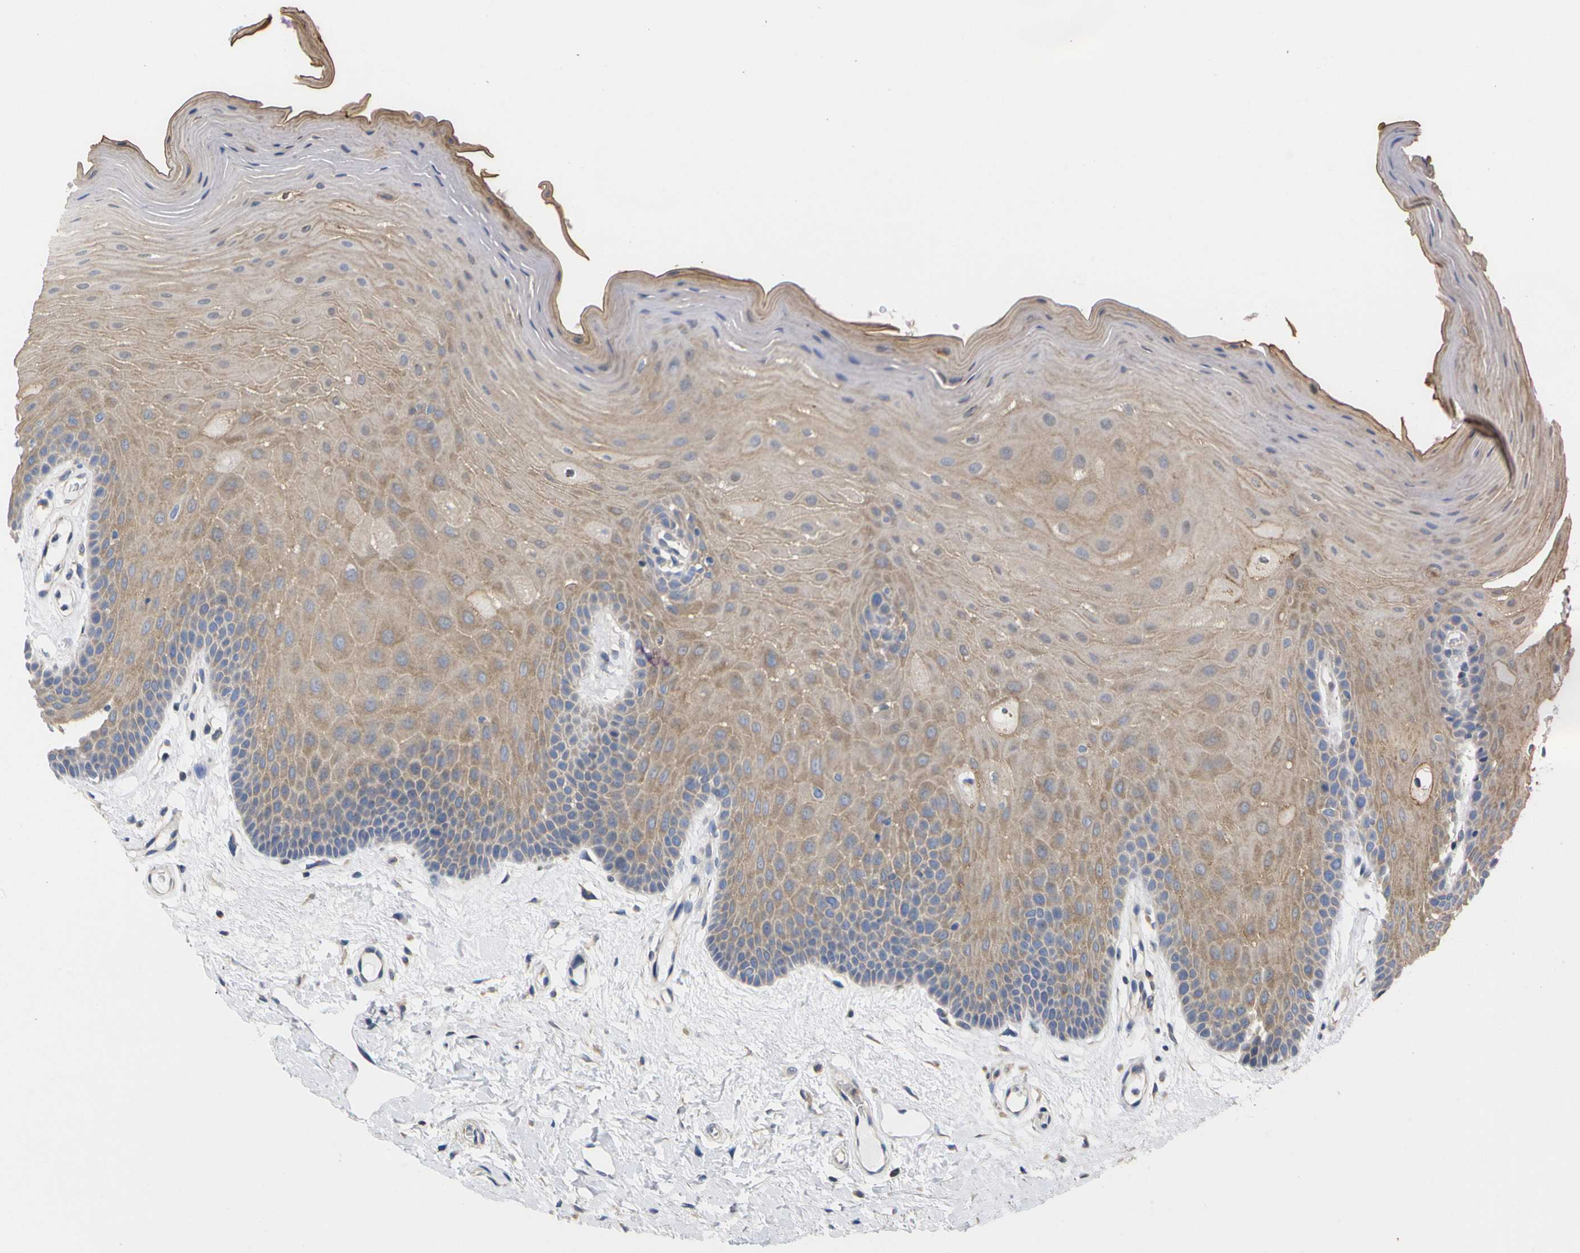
{"staining": {"intensity": "moderate", "quantity": ">75%", "location": "cytoplasmic/membranous"}, "tissue": "oral mucosa", "cell_type": "Squamous epithelial cells", "image_type": "normal", "snomed": [{"axis": "morphology", "description": "Normal tissue, NOS"}, {"axis": "morphology", "description": "Squamous cell carcinoma, NOS"}, {"axis": "topography", "description": "Skeletal muscle"}, {"axis": "topography", "description": "Adipose tissue"}, {"axis": "topography", "description": "Vascular tissue"}, {"axis": "topography", "description": "Oral tissue"}, {"axis": "topography", "description": "Peripheral nerve tissue"}, {"axis": "topography", "description": "Head-Neck"}], "caption": "Immunohistochemical staining of normal oral mucosa exhibits >75% levels of moderate cytoplasmic/membranous protein positivity in about >75% of squamous epithelial cells.", "gene": "USH1C", "patient": {"sex": "male", "age": 71}}